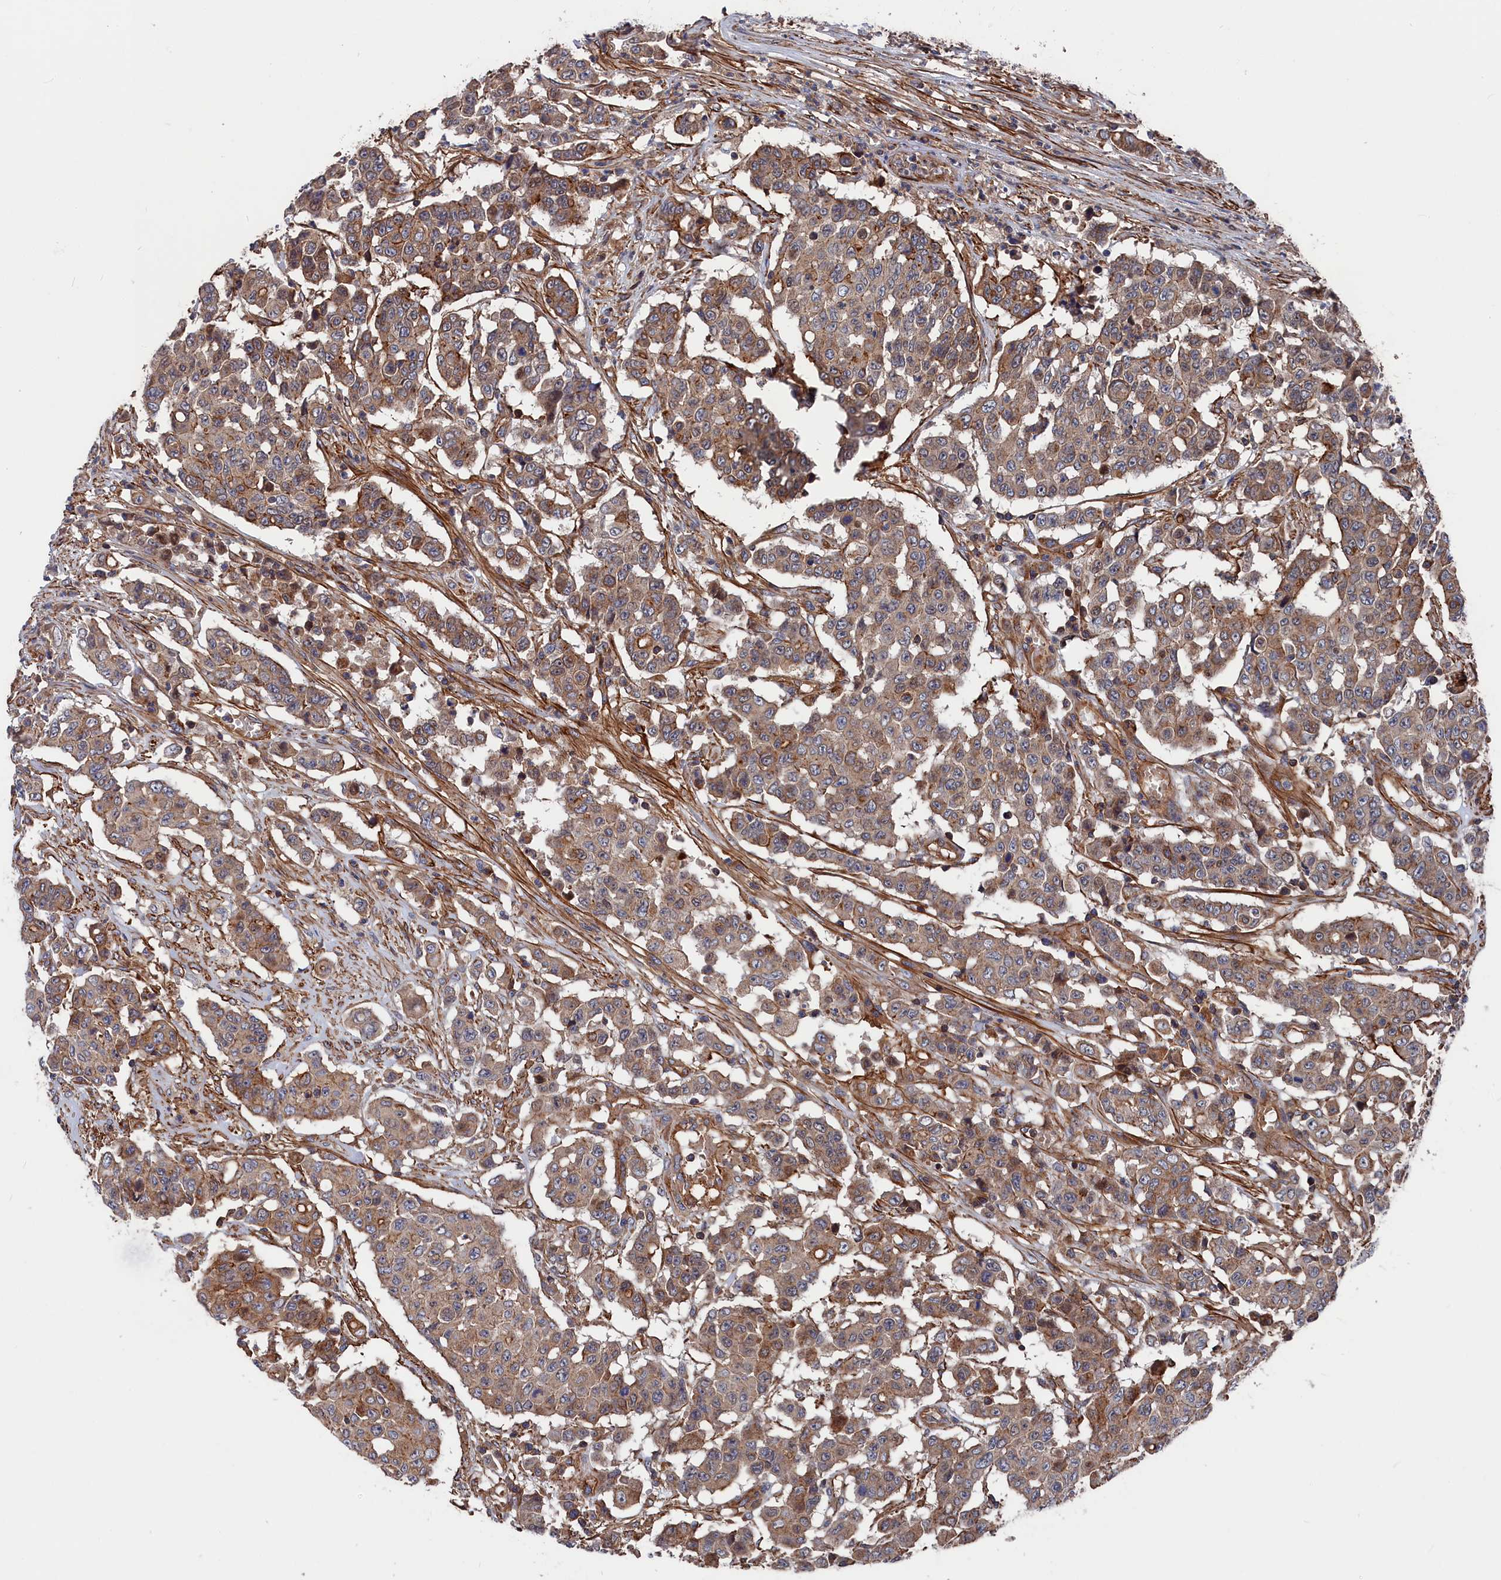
{"staining": {"intensity": "moderate", "quantity": ">75%", "location": "cytoplasmic/membranous"}, "tissue": "colorectal cancer", "cell_type": "Tumor cells", "image_type": "cancer", "snomed": [{"axis": "morphology", "description": "Adenocarcinoma, NOS"}, {"axis": "topography", "description": "Colon"}], "caption": "This histopathology image shows immunohistochemistry (IHC) staining of colorectal adenocarcinoma, with medium moderate cytoplasmic/membranous positivity in about >75% of tumor cells.", "gene": "LDHD", "patient": {"sex": "male", "age": 51}}